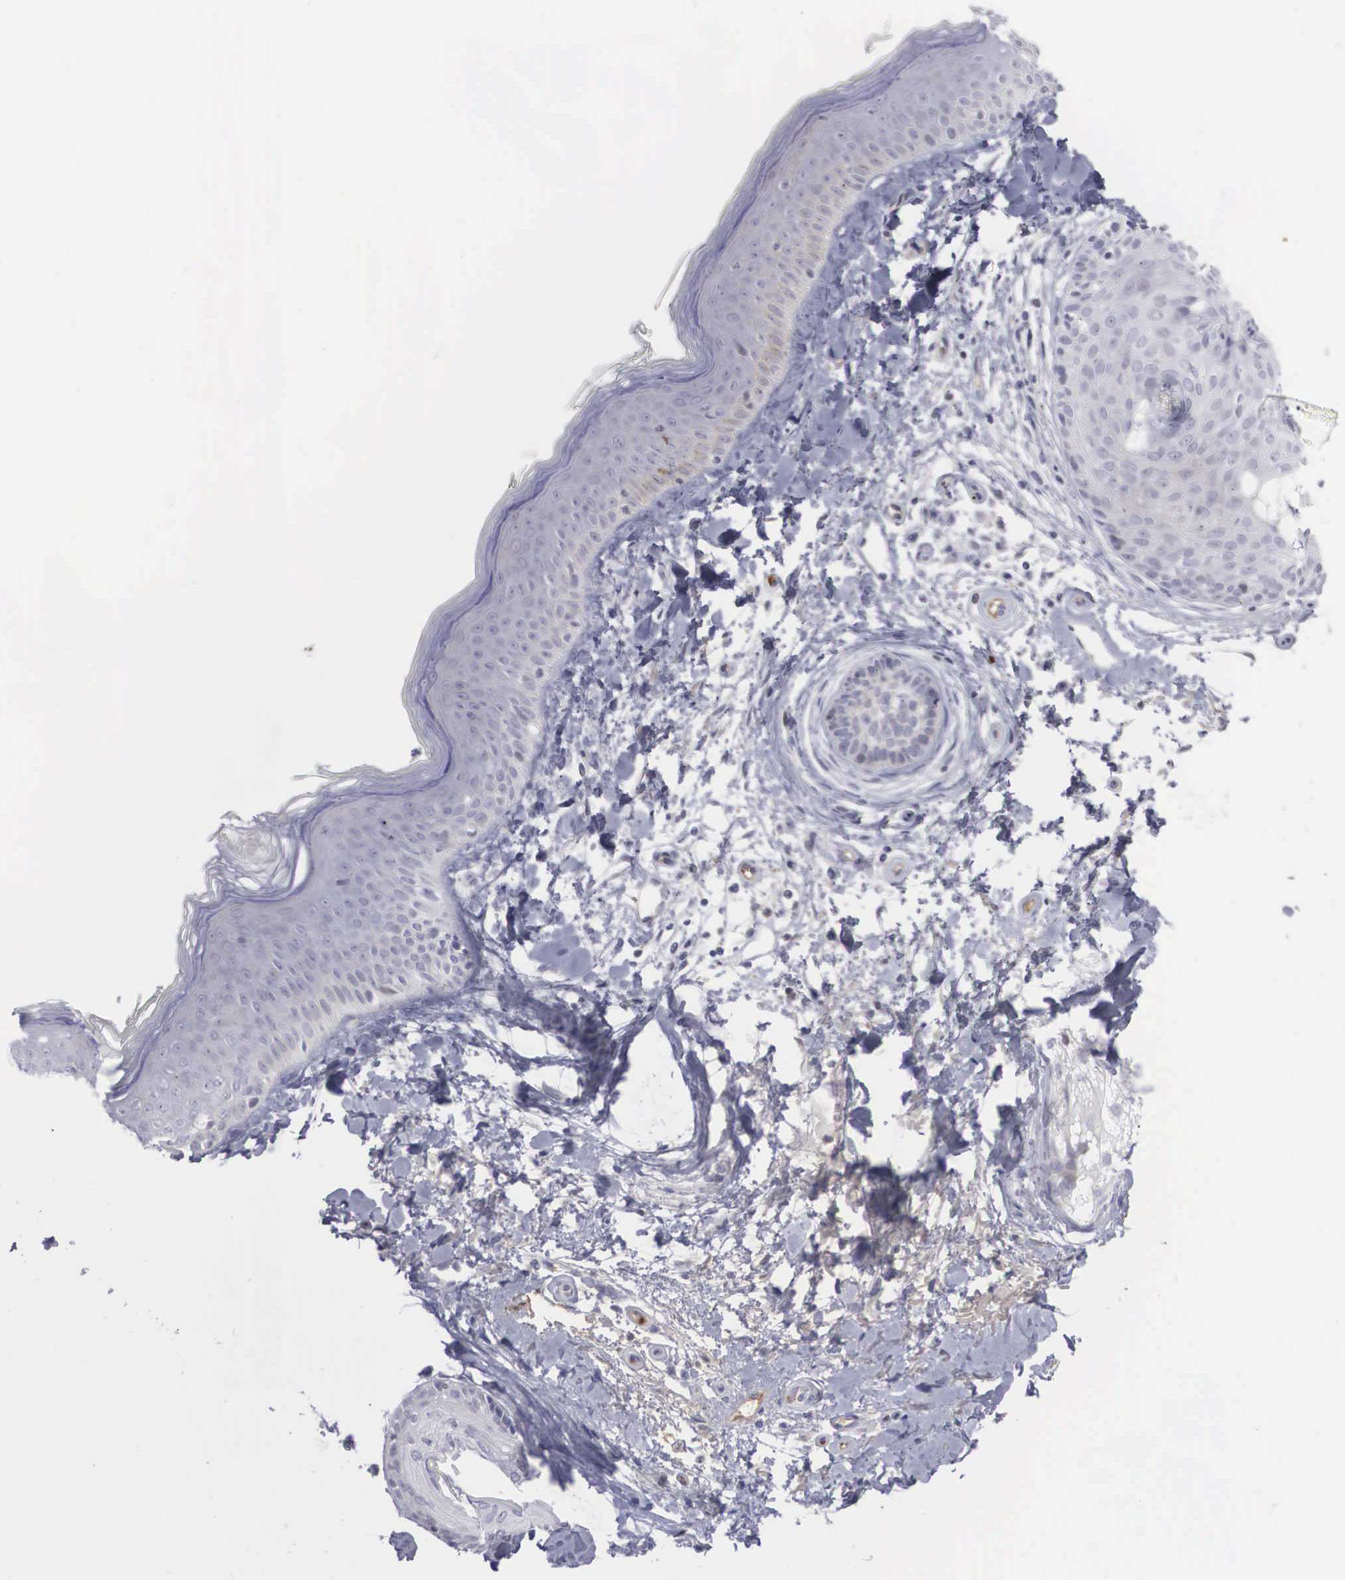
{"staining": {"intensity": "negative", "quantity": "none", "location": "none"}, "tissue": "skin", "cell_type": "Fibroblasts", "image_type": "normal", "snomed": [{"axis": "morphology", "description": "Normal tissue, NOS"}, {"axis": "topography", "description": "Skin"}], "caption": "This is an immunohistochemistry (IHC) photomicrograph of normal skin. There is no staining in fibroblasts.", "gene": "RBPJ", "patient": {"sex": "male", "age": 86}}